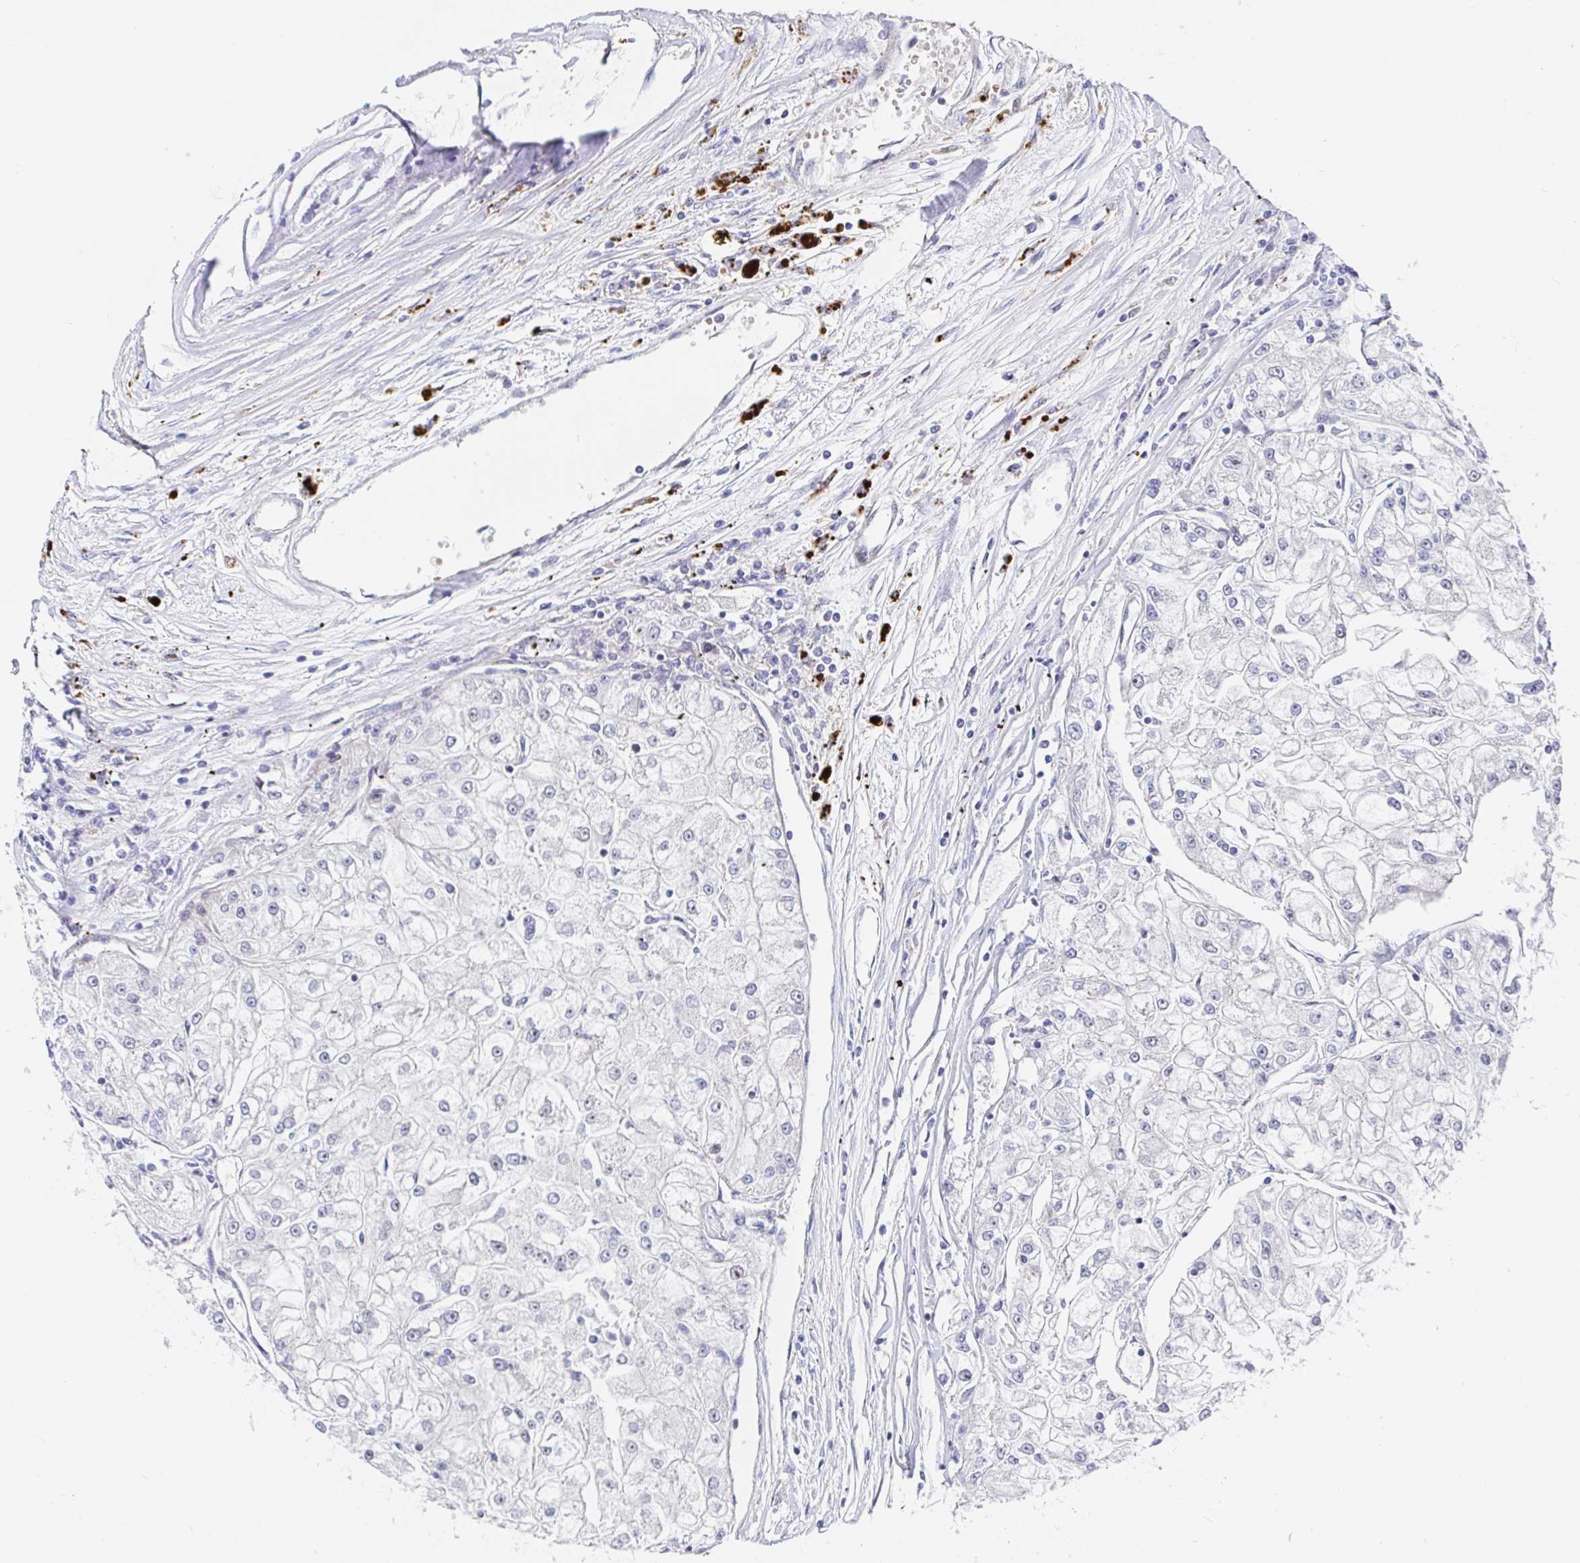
{"staining": {"intensity": "negative", "quantity": "none", "location": "none"}, "tissue": "renal cancer", "cell_type": "Tumor cells", "image_type": "cancer", "snomed": [{"axis": "morphology", "description": "Adenocarcinoma, NOS"}, {"axis": "topography", "description": "Kidney"}], "caption": "Tumor cells are negative for brown protein staining in renal cancer (adenocarcinoma).", "gene": "TIMELESS", "patient": {"sex": "female", "age": 72}}